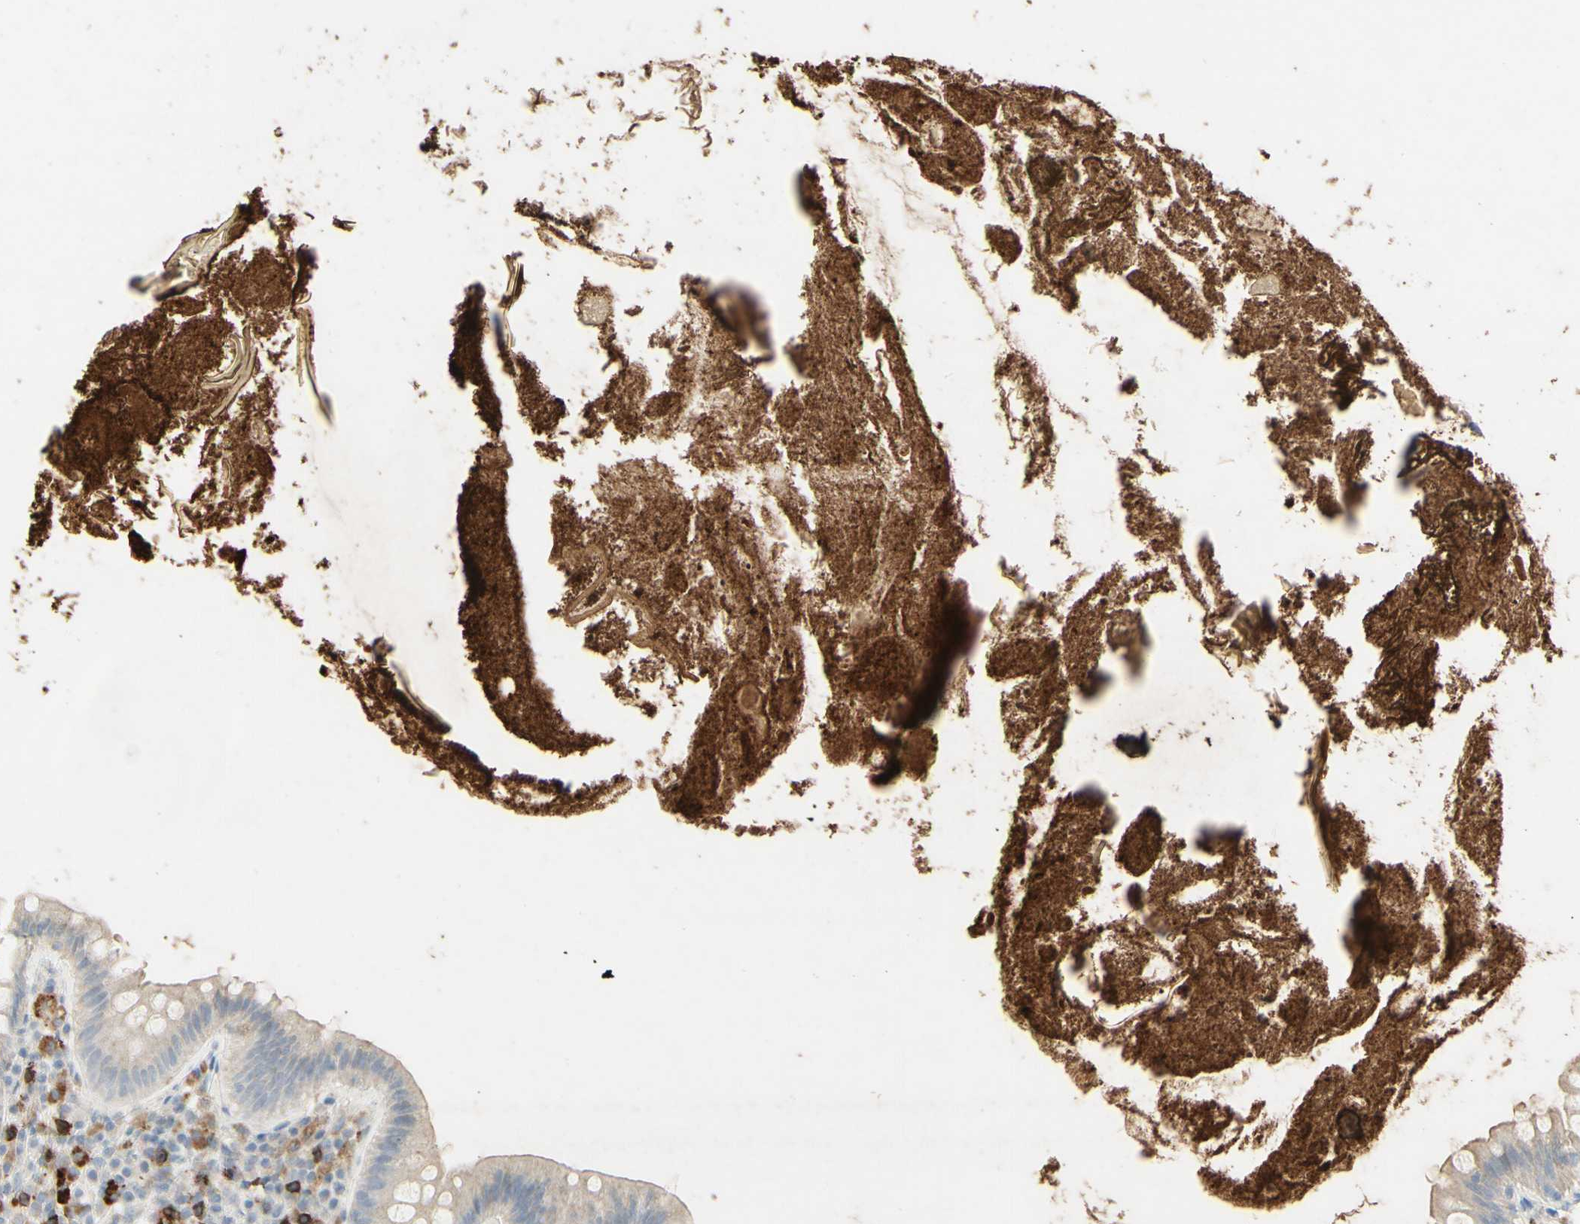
{"staining": {"intensity": "negative", "quantity": "none", "location": "none"}, "tissue": "appendix", "cell_type": "Glandular cells", "image_type": "normal", "snomed": [{"axis": "morphology", "description": "Normal tissue, NOS"}, {"axis": "topography", "description": "Appendix"}], "caption": "Immunohistochemistry of benign appendix displays no positivity in glandular cells. (DAB (3,3'-diaminobenzidine) immunohistochemistry (IHC) with hematoxylin counter stain).", "gene": "ATP6V1B1", "patient": {"sex": "male", "age": 52}}